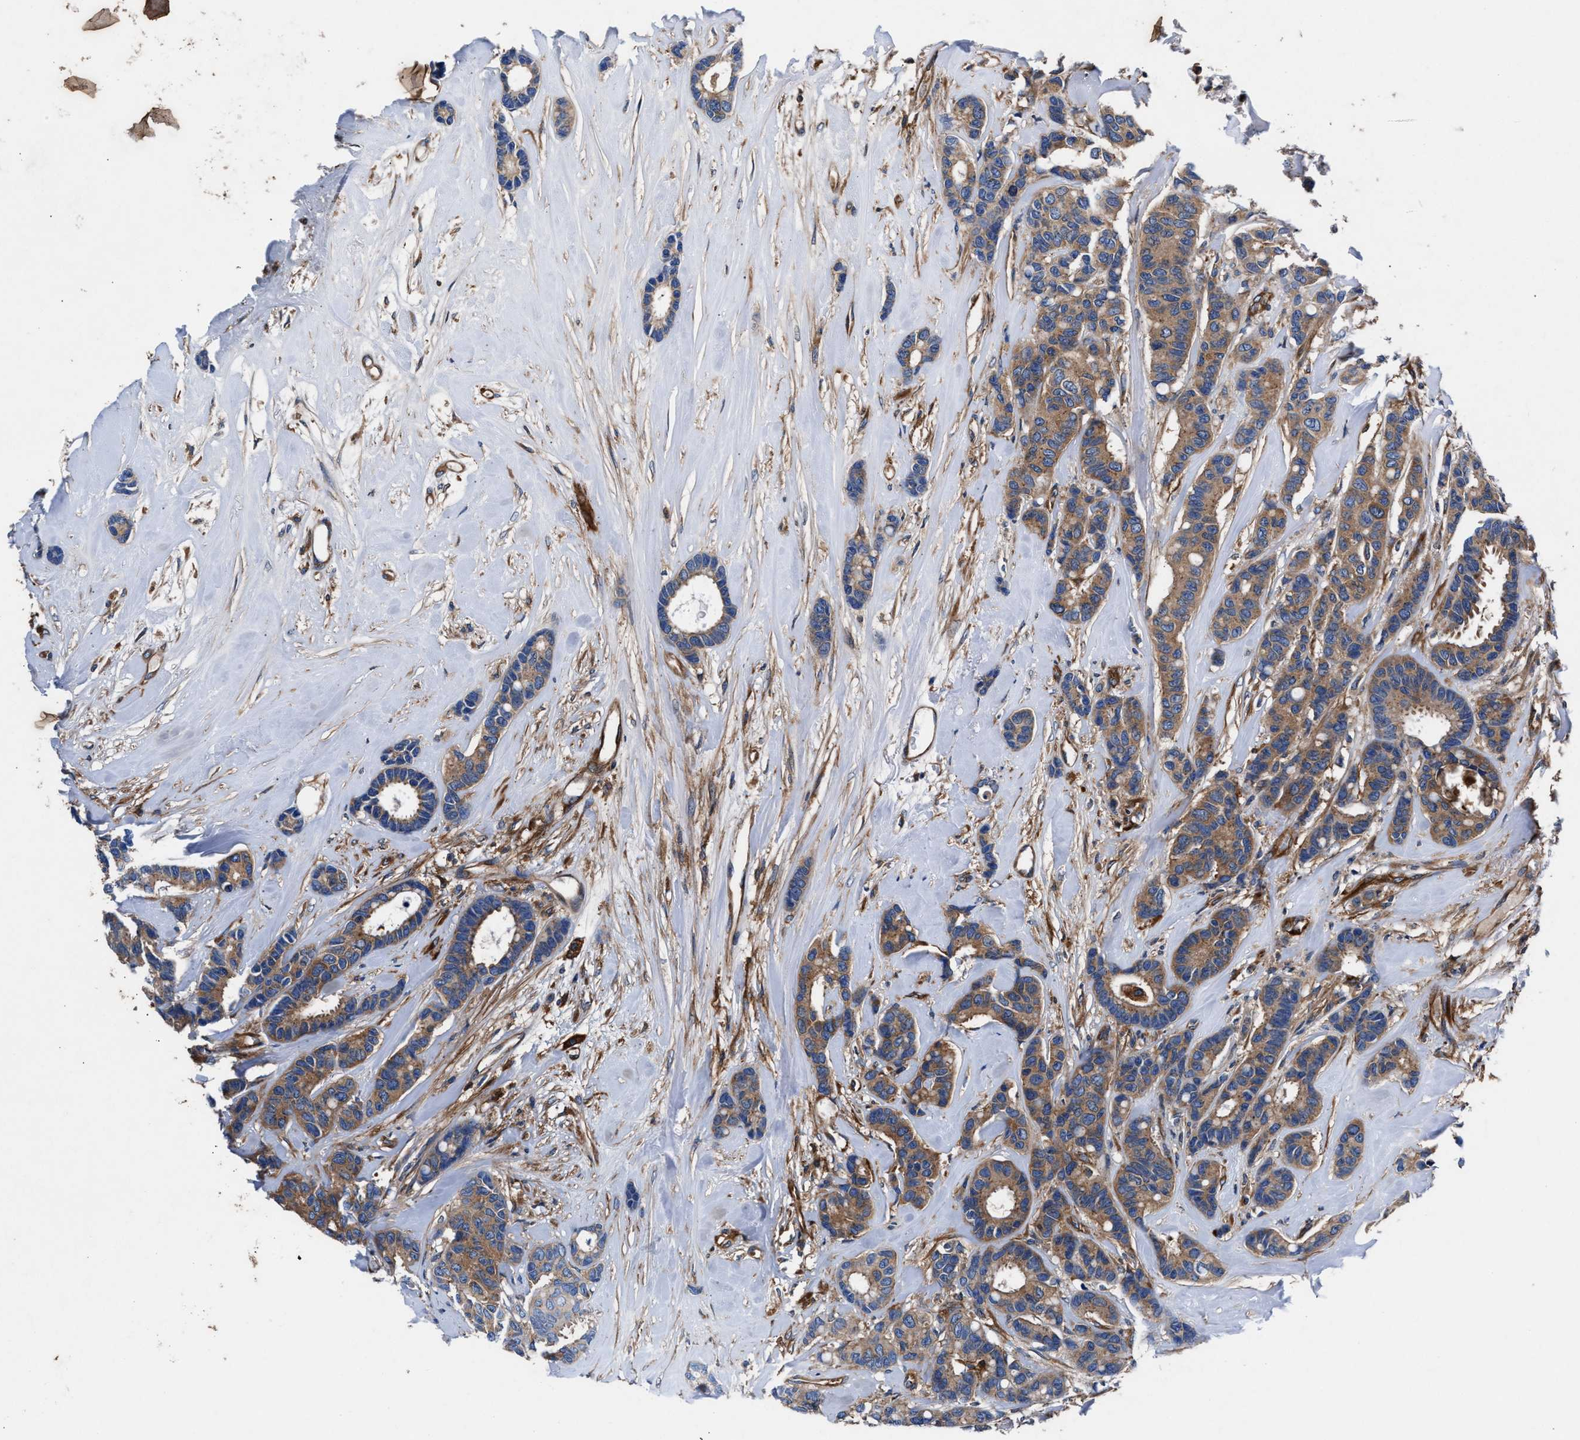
{"staining": {"intensity": "moderate", "quantity": ">75%", "location": "cytoplasmic/membranous"}, "tissue": "breast cancer", "cell_type": "Tumor cells", "image_type": "cancer", "snomed": [{"axis": "morphology", "description": "Duct carcinoma"}, {"axis": "topography", "description": "Breast"}], "caption": "Human breast cancer stained with a brown dye exhibits moderate cytoplasmic/membranous positive expression in approximately >75% of tumor cells.", "gene": "SH3GL1", "patient": {"sex": "female", "age": 87}}